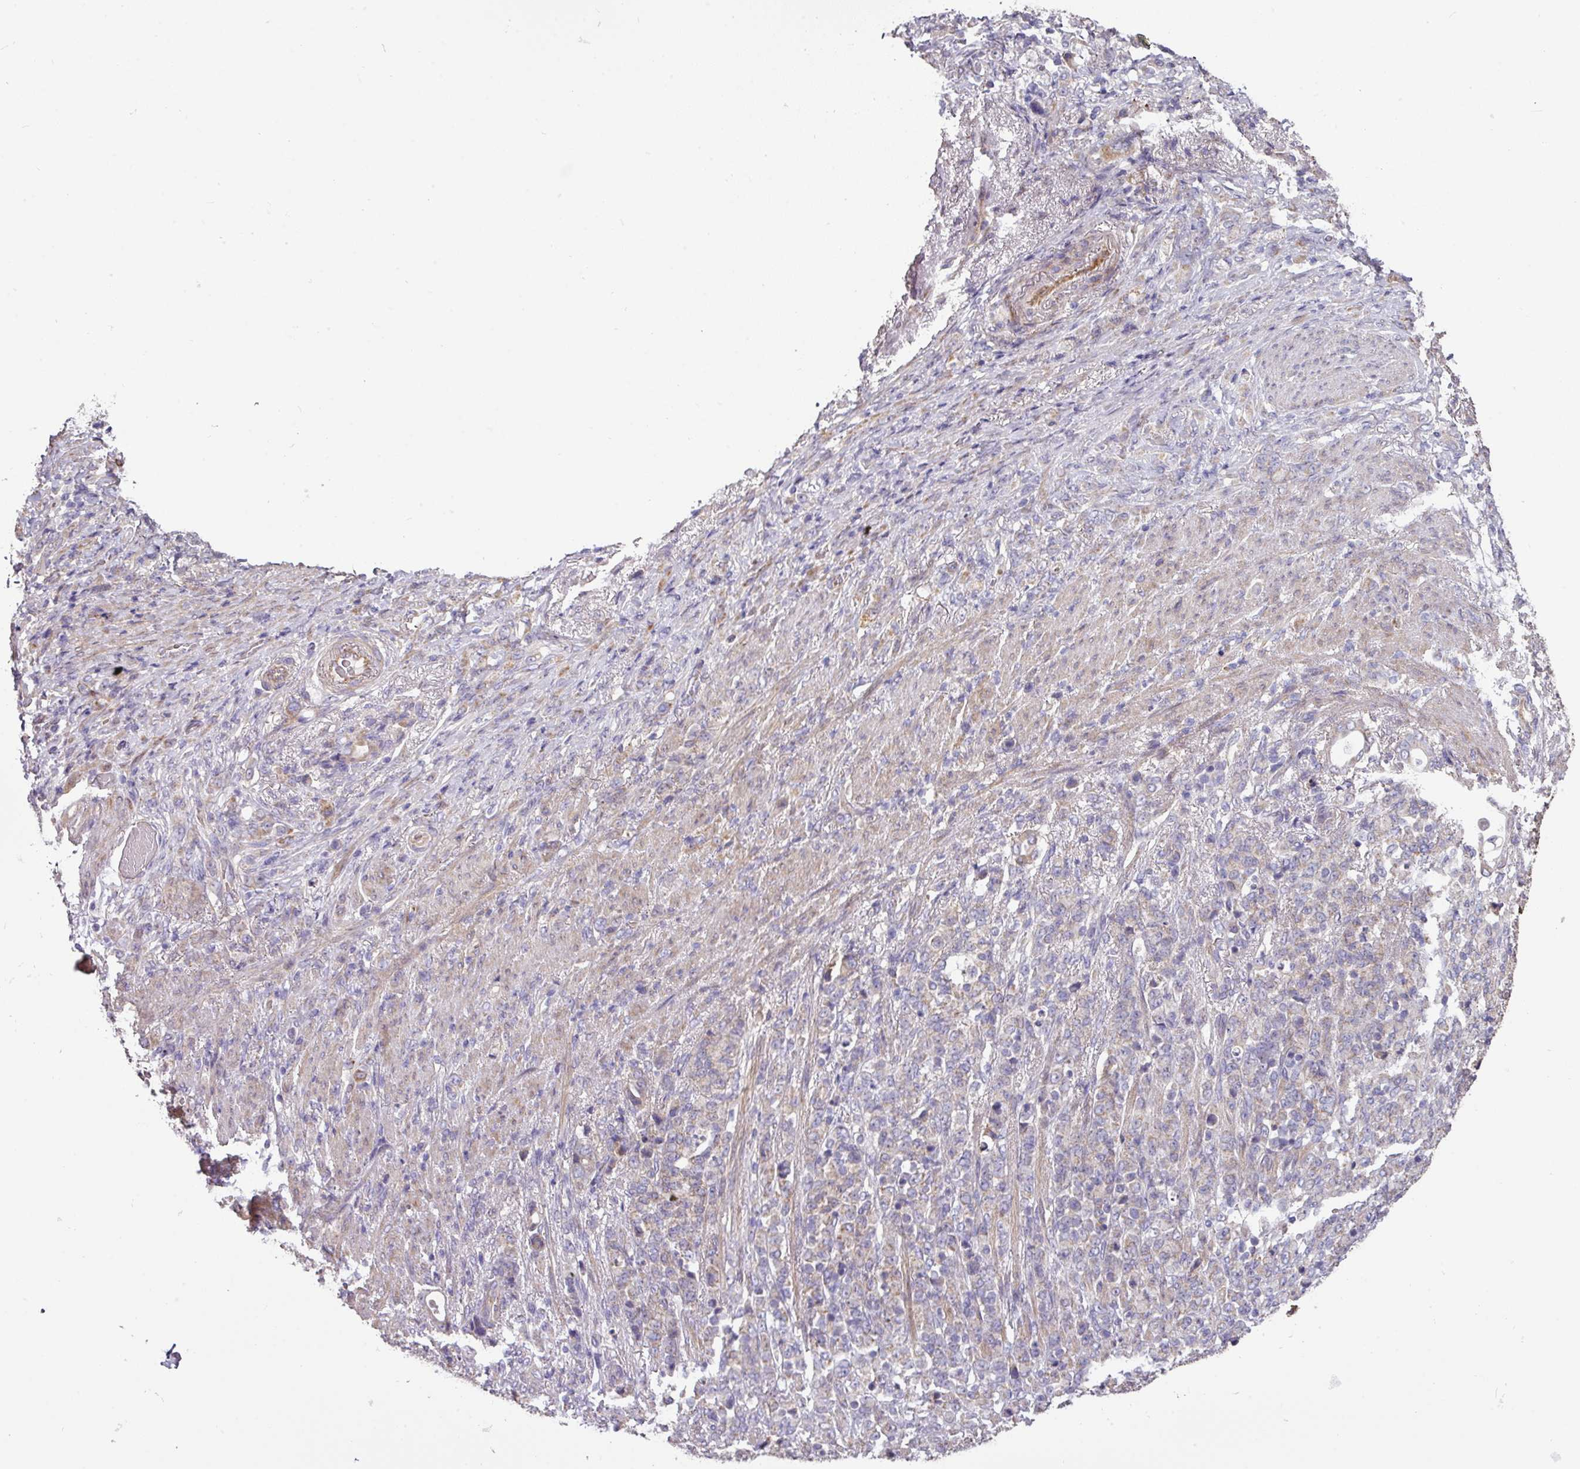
{"staining": {"intensity": "negative", "quantity": "none", "location": "none"}, "tissue": "stomach cancer", "cell_type": "Tumor cells", "image_type": "cancer", "snomed": [{"axis": "morphology", "description": "Adenocarcinoma, NOS"}, {"axis": "topography", "description": "Stomach"}], "caption": "An image of human adenocarcinoma (stomach) is negative for staining in tumor cells.", "gene": "STK35", "patient": {"sex": "female", "age": 79}}